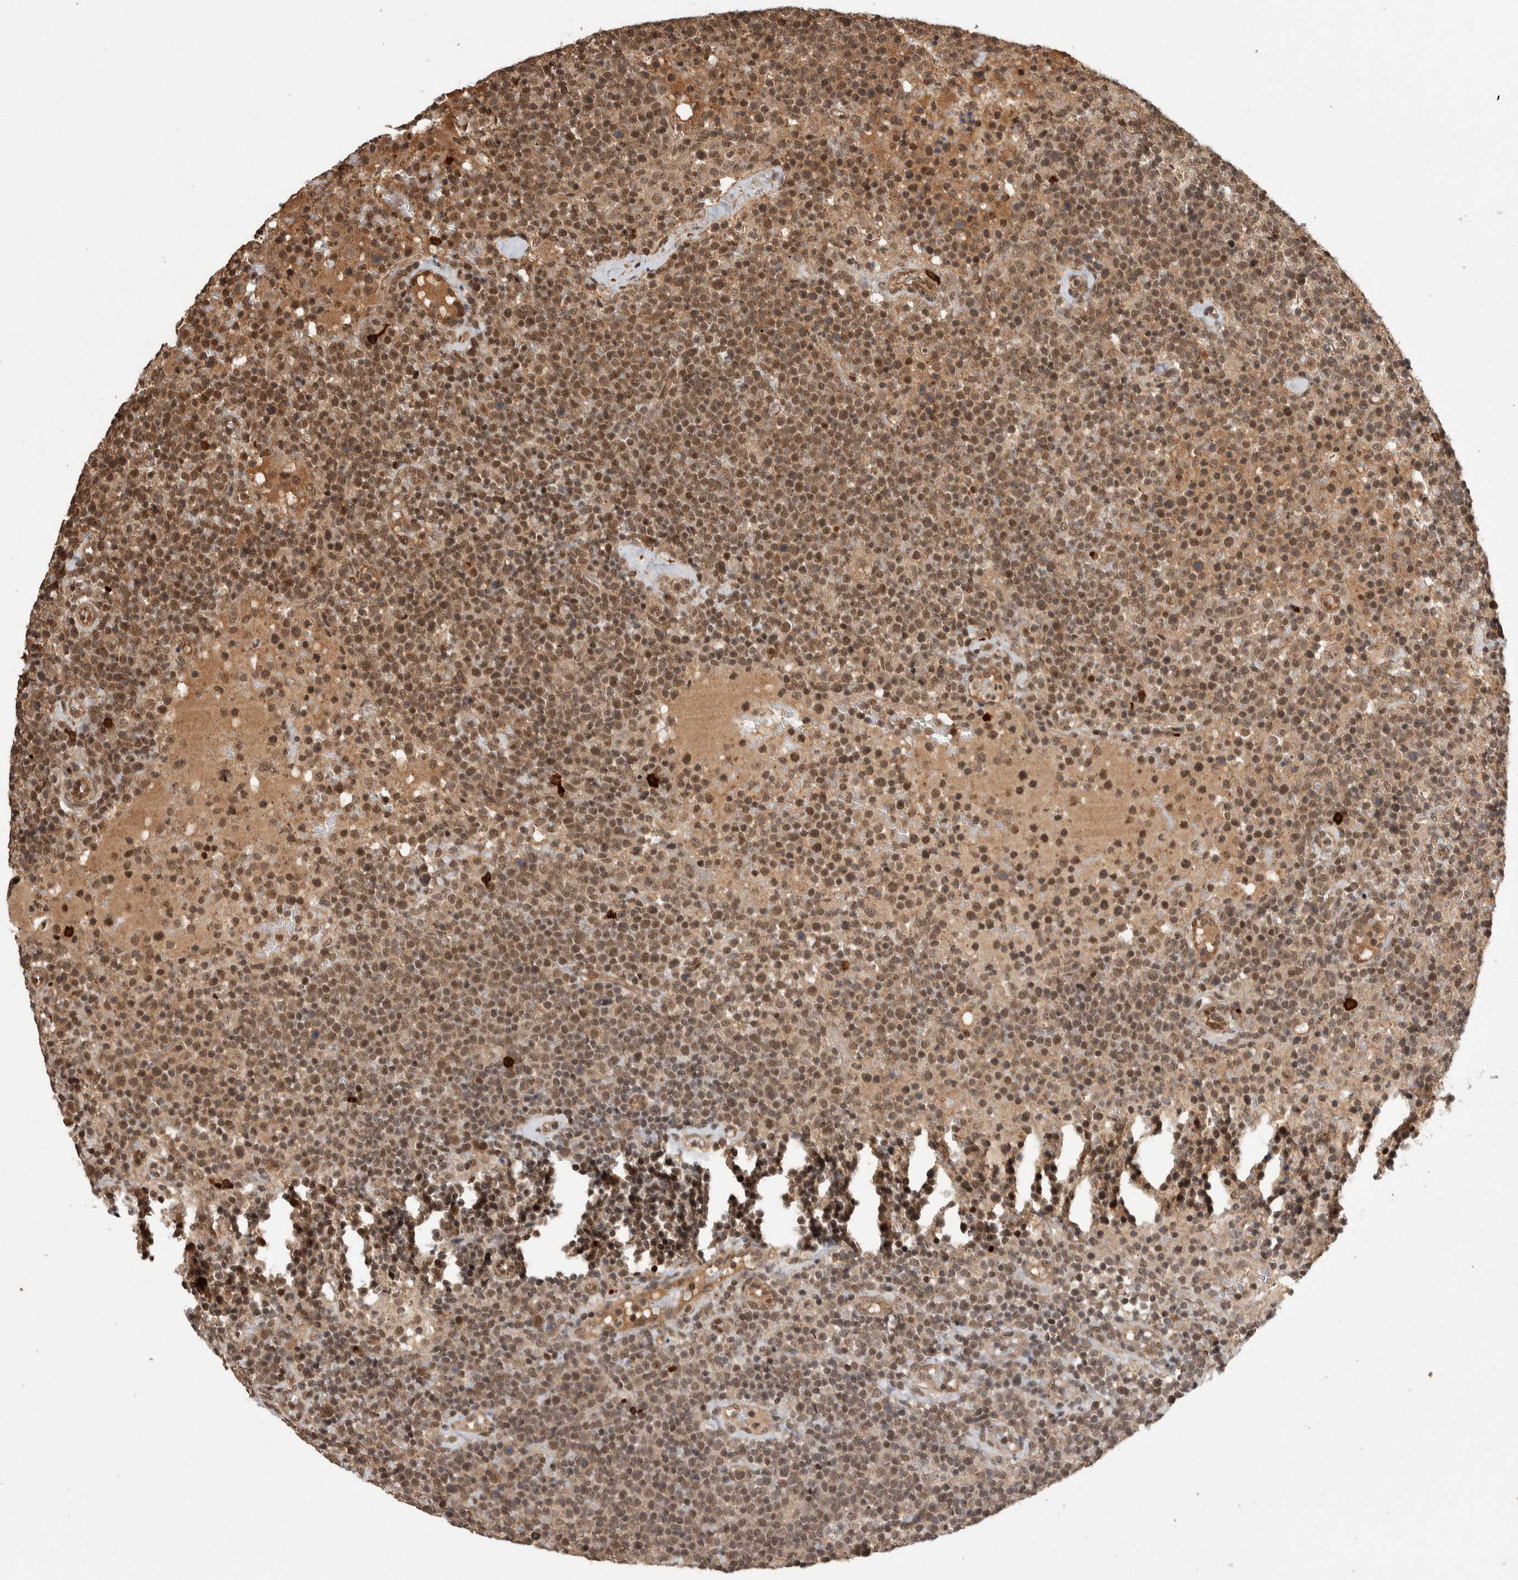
{"staining": {"intensity": "moderate", "quantity": ">75%", "location": "nuclear"}, "tissue": "lymphoma", "cell_type": "Tumor cells", "image_type": "cancer", "snomed": [{"axis": "morphology", "description": "Malignant lymphoma, non-Hodgkin's type, High grade"}, {"axis": "topography", "description": "Lymph node"}], "caption": "A photomicrograph of human lymphoma stained for a protein reveals moderate nuclear brown staining in tumor cells.", "gene": "ZNF592", "patient": {"sex": "male", "age": 61}}